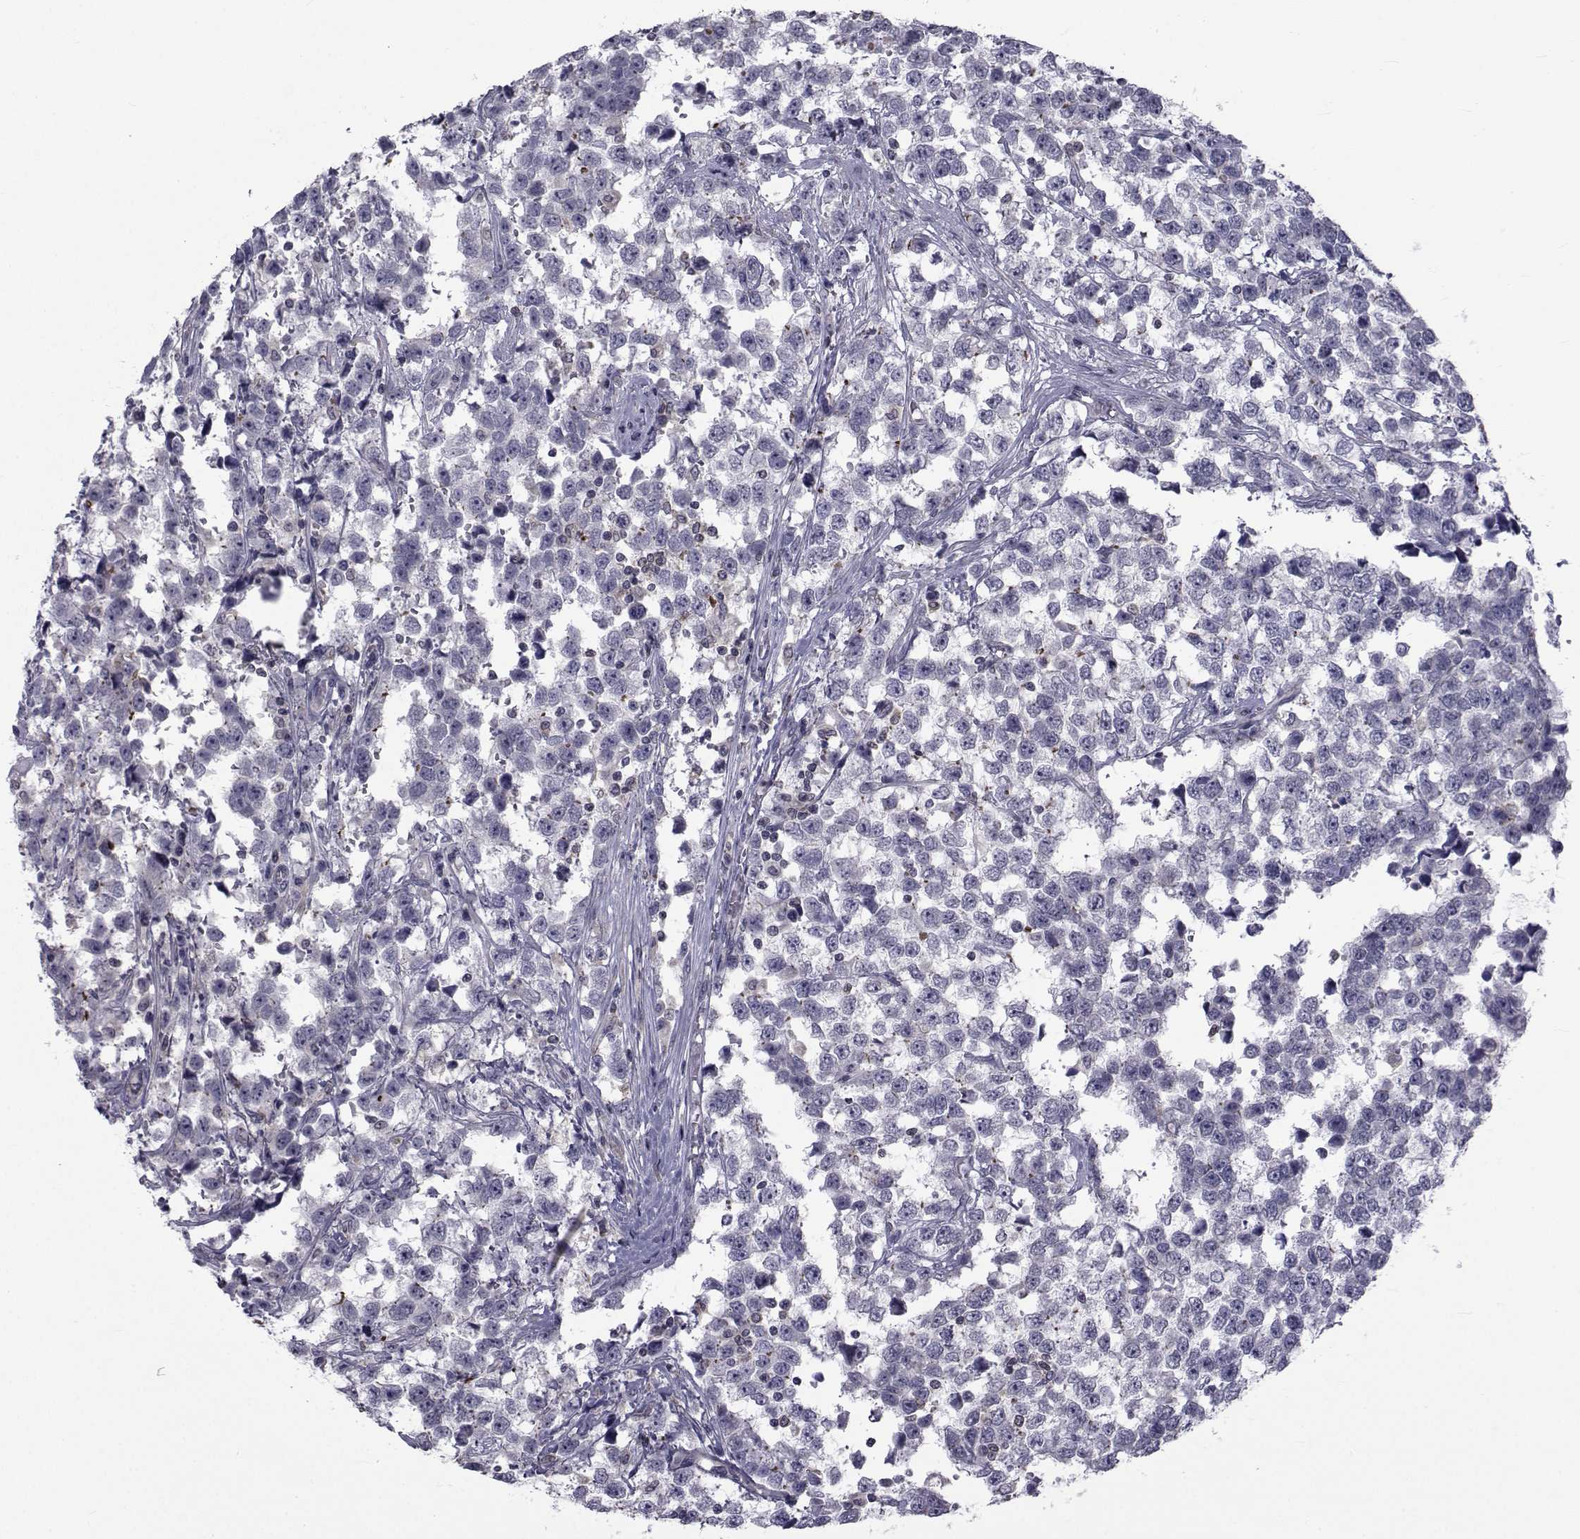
{"staining": {"intensity": "negative", "quantity": "none", "location": "none"}, "tissue": "testis cancer", "cell_type": "Tumor cells", "image_type": "cancer", "snomed": [{"axis": "morphology", "description": "Seminoma, NOS"}, {"axis": "topography", "description": "Testis"}], "caption": "DAB immunohistochemical staining of testis cancer displays no significant positivity in tumor cells.", "gene": "SLC30A10", "patient": {"sex": "male", "age": 34}}